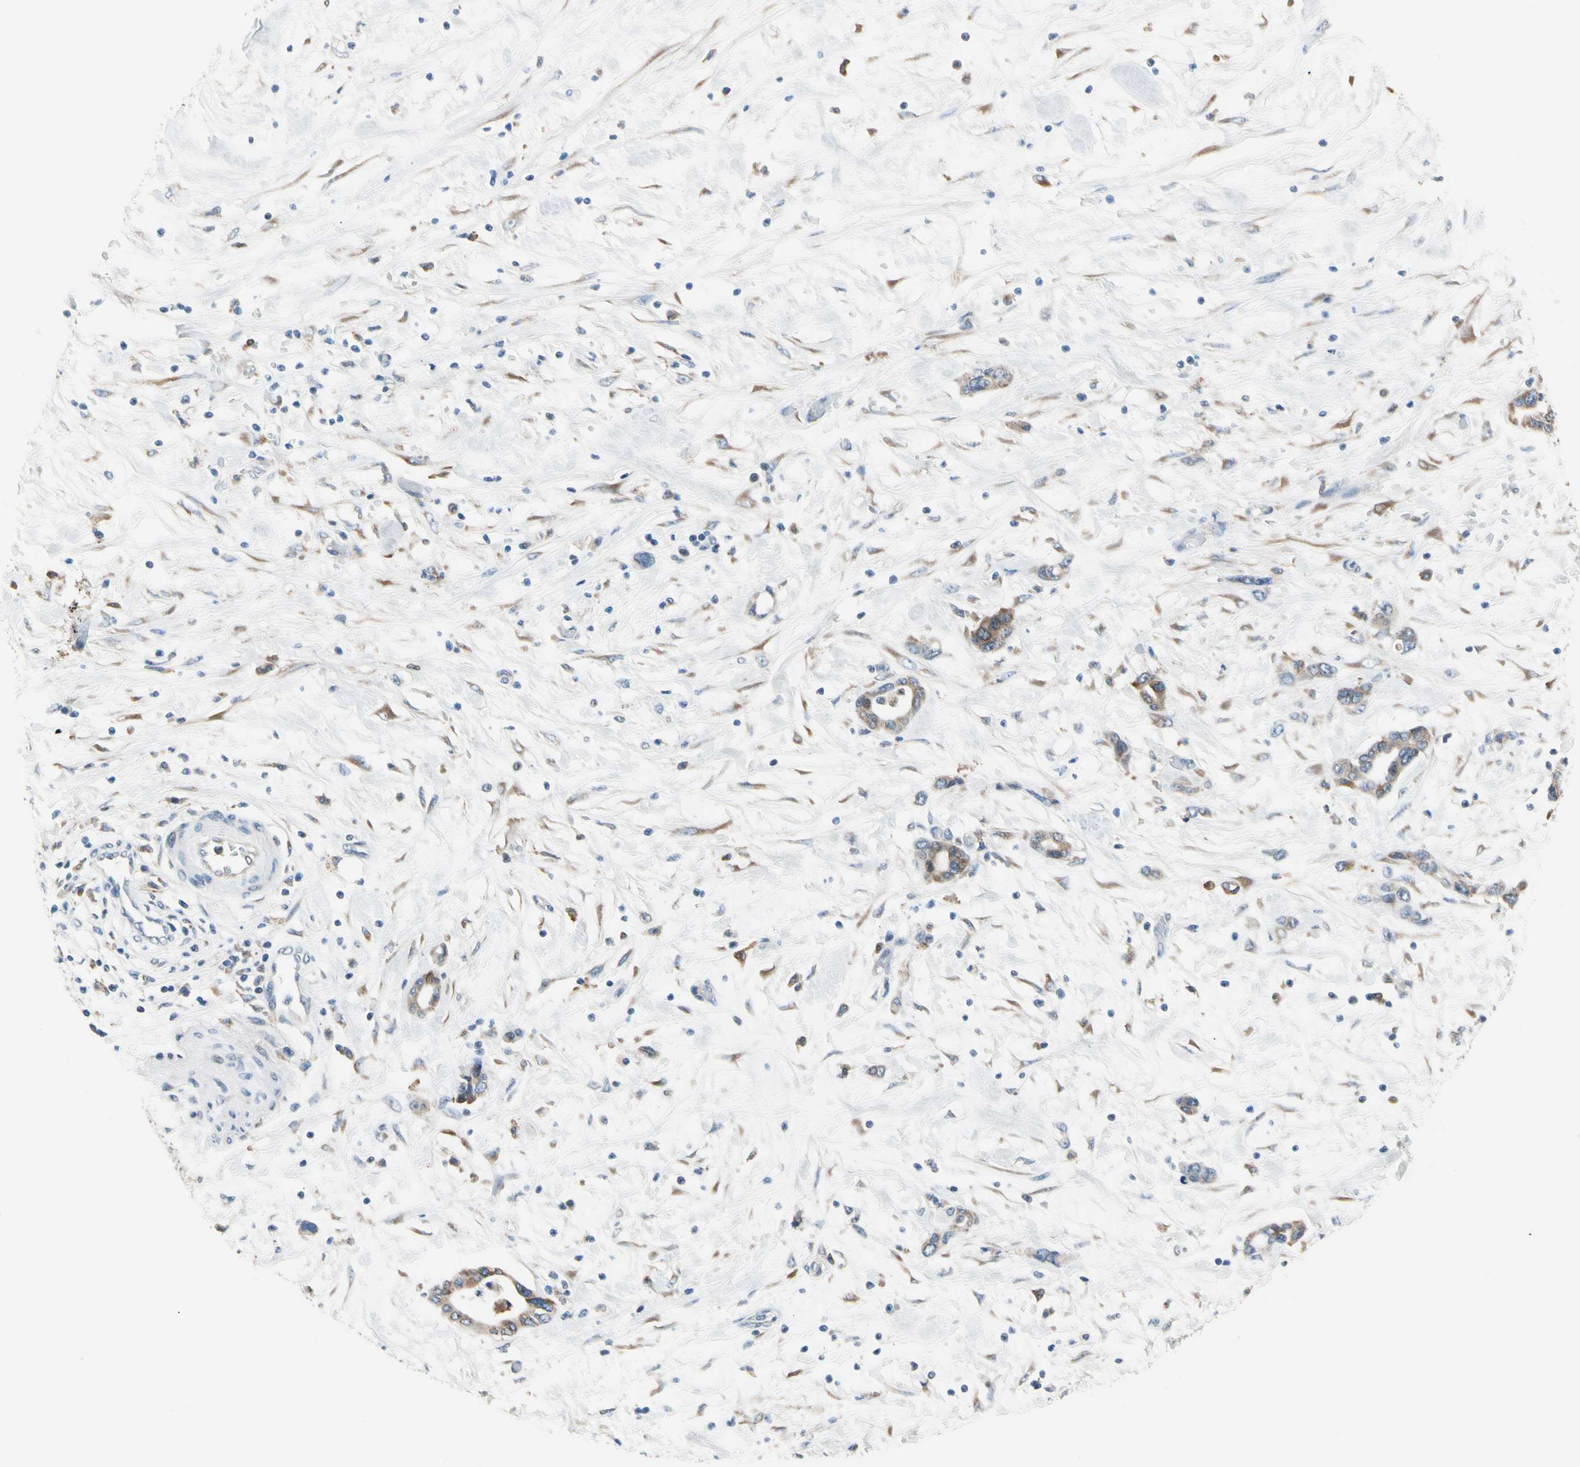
{"staining": {"intensity": "moderate", "quantity": ">75%", "location": "cytoplasmic/membranous"}, "tissue": "pancreatic cancer", "cell_type": "Tumor cells", "image_type": "cancer", "snomed": [{"axis": "morphology", "description": "Adenocarcinoma, NOS"}, {"axis": "topography", "description": "Pancreas"}], "caption": "About >75% of tumor cells in human pancreatic adenocarcinoma display moderate cytoplasmic/membranous protein expression as visualized by brown immunohistochemical staining.", "gene": "LRPAP1", "patient": {"sex": "female", "age": 57}}